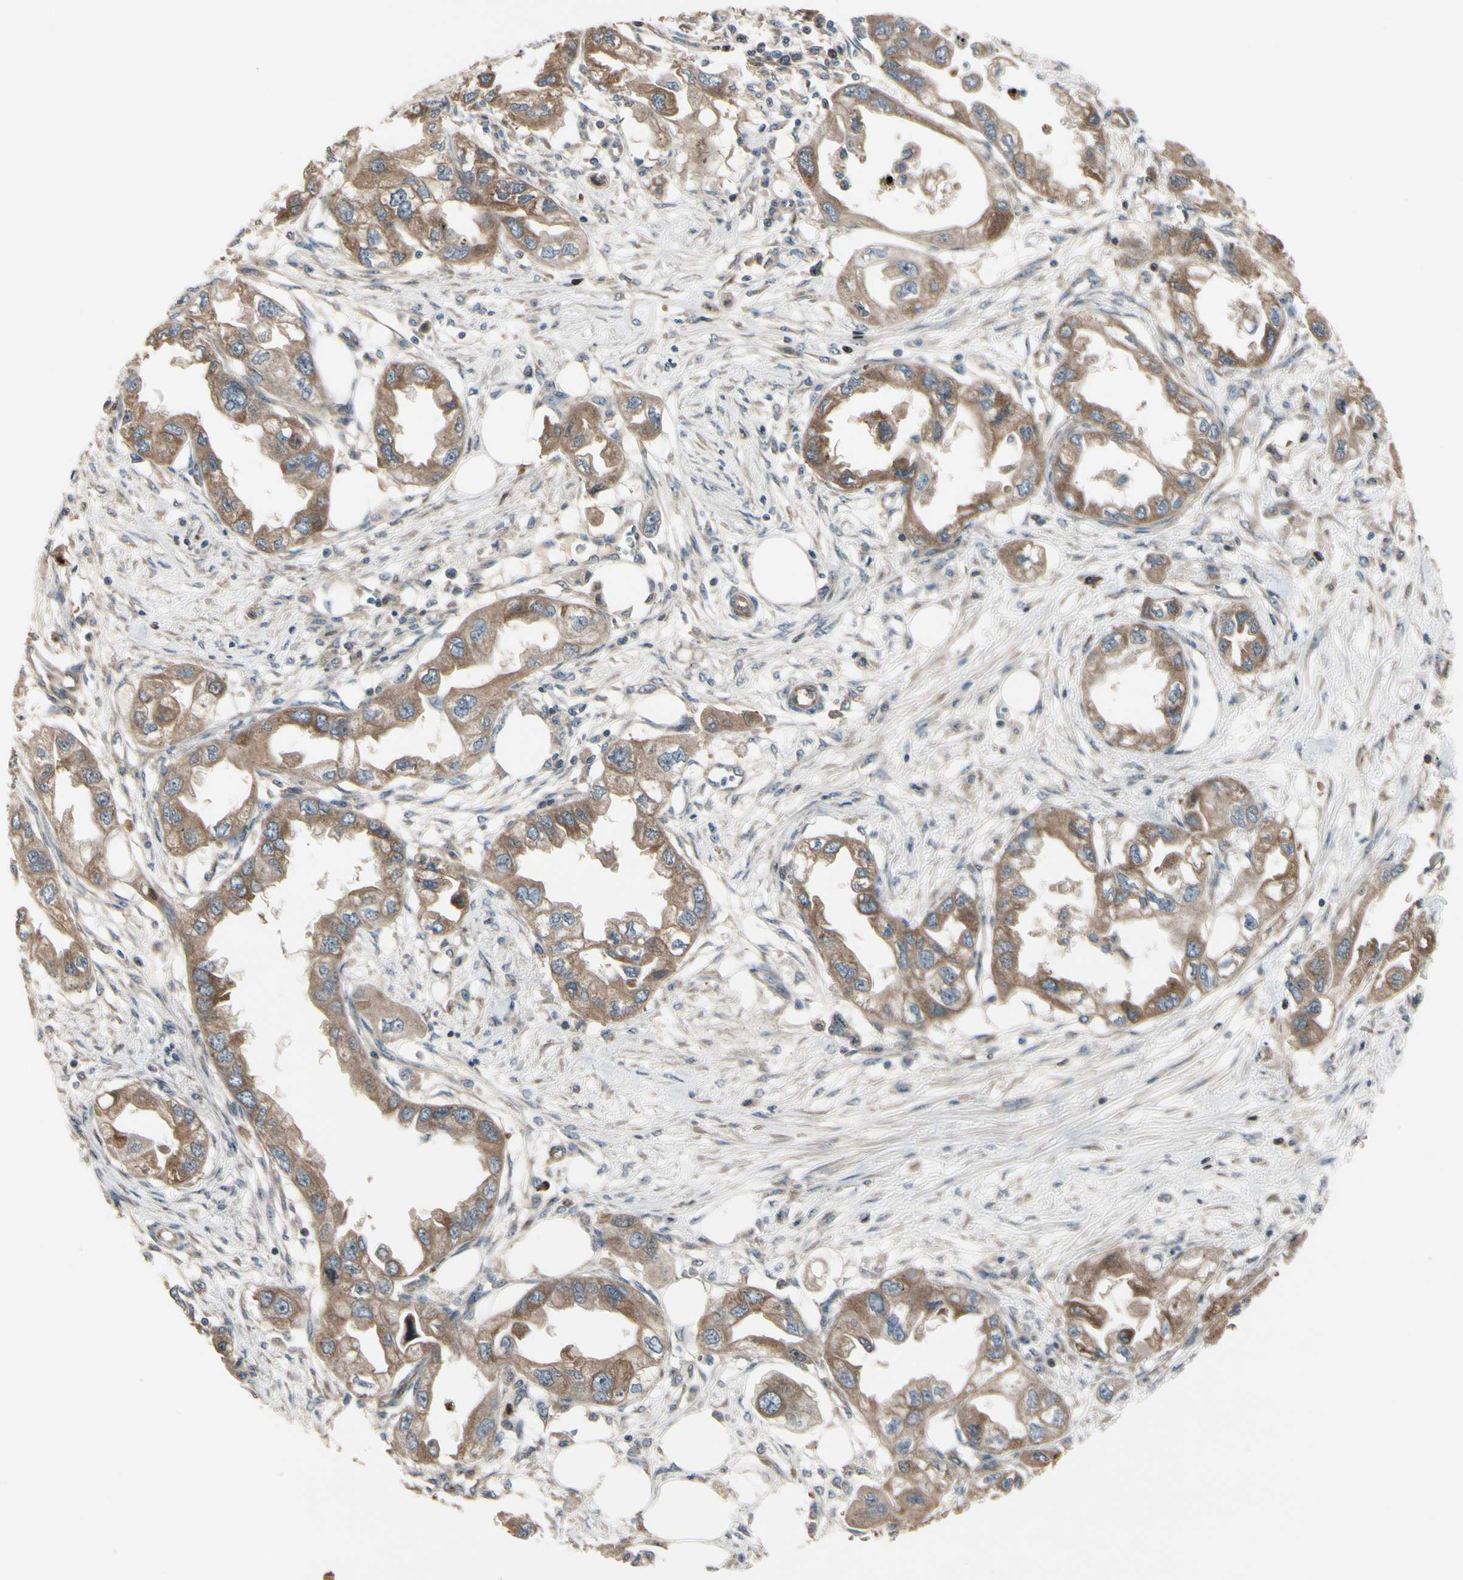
{"staining": {"intensity": "moderate", "quantity": ">75%", "location": "cytoplasmic/membranous"}, "tissue": "endometrial cancer", "cell_type": "Tumor cells", "image_type": "cancer", "snomed": [{"axis": "morphology", "description": "Adenocarcinoma, NOS"}, {"axis": "topography", "description": "Endometrium"}], "caption": "DAB immunohistochemical staining of human endometrial cancer (adenocarcinoma) reveals moderate cytoplasmic/membranous protein expression in about >75% of tumor cells.", "gene": "SNX29", "patient": {"sex": "female", "age": 67}}